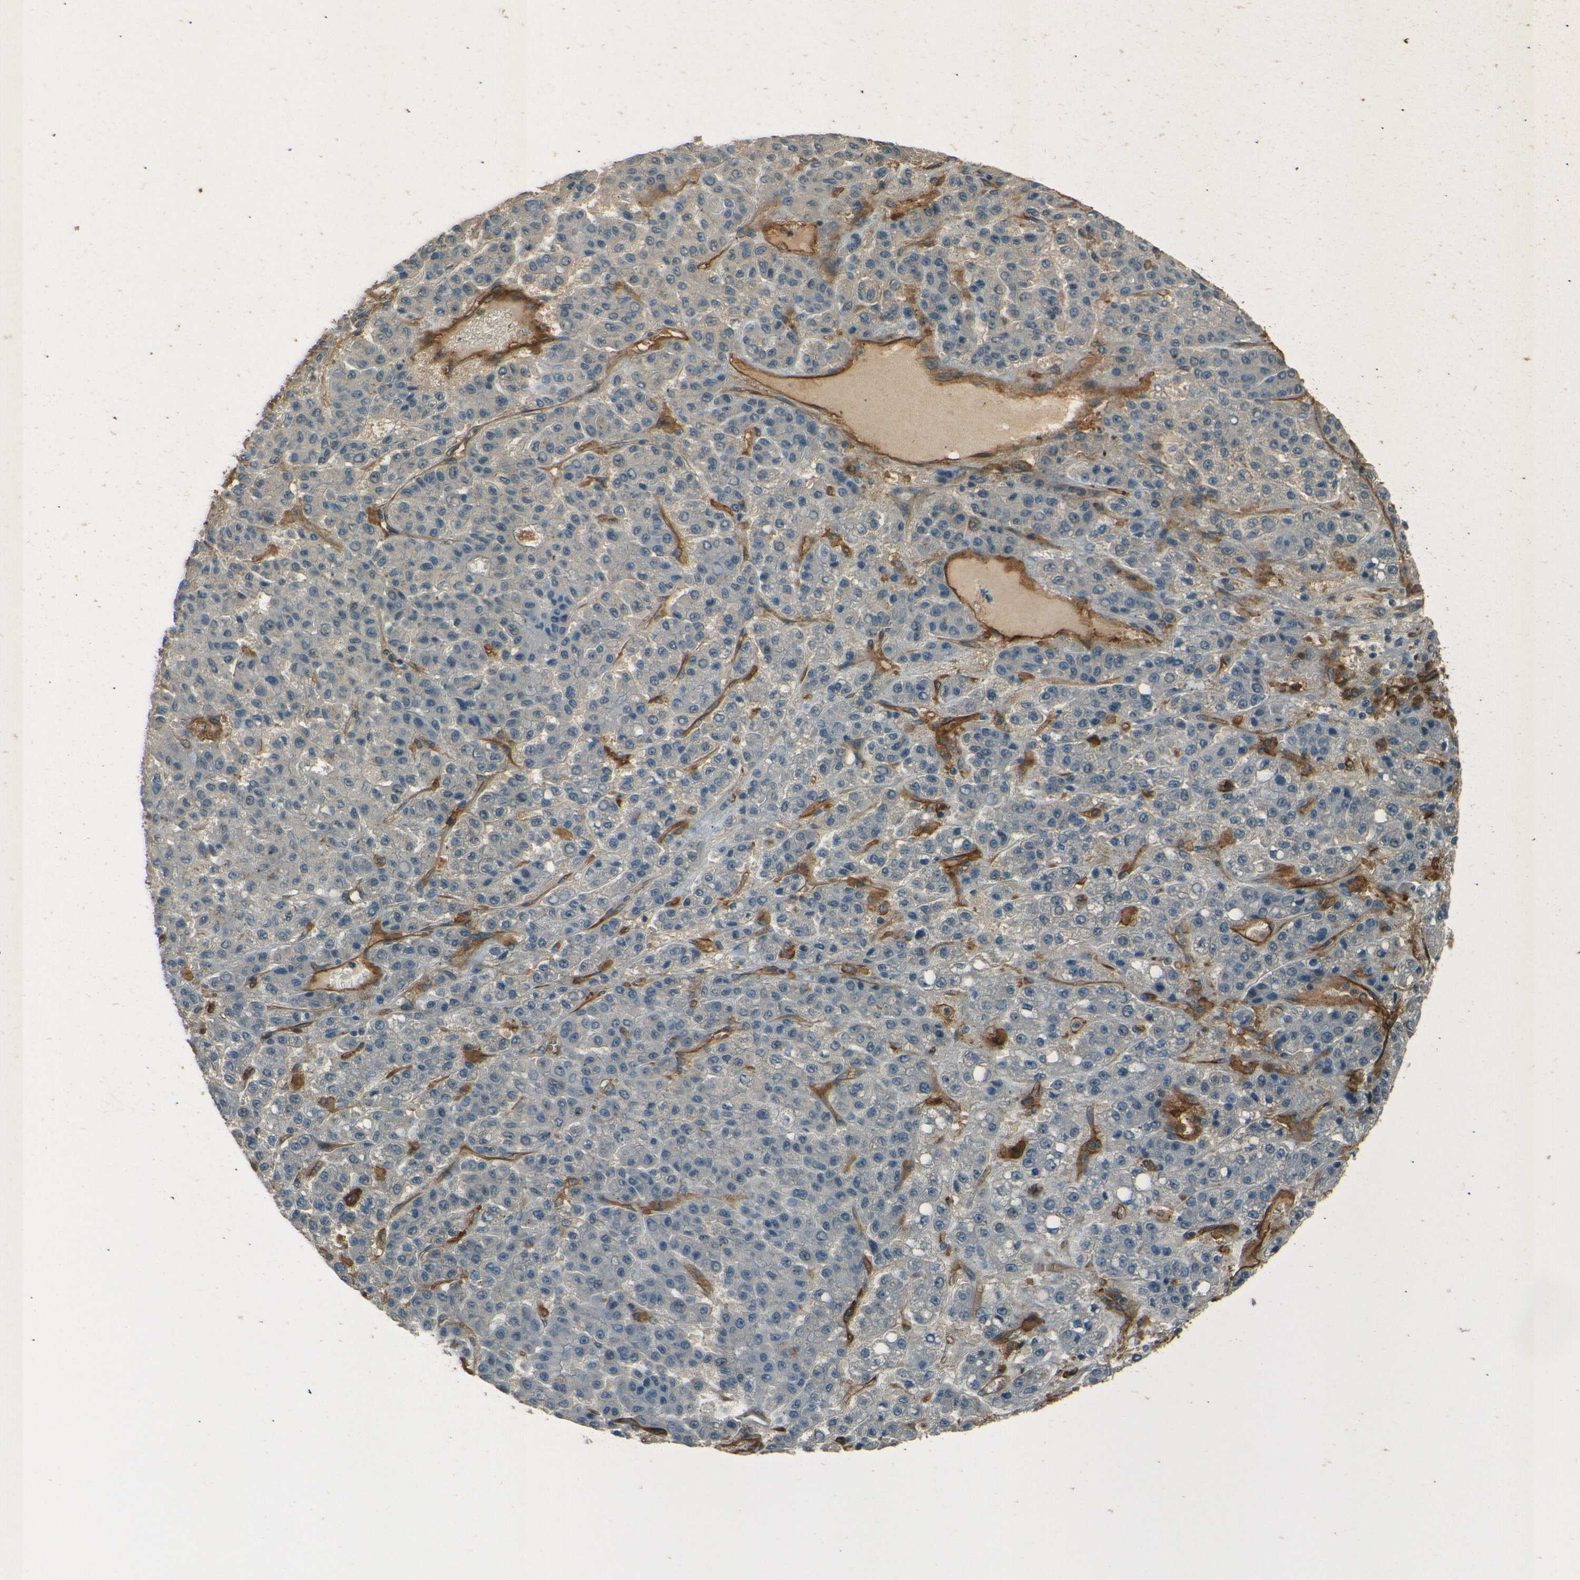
{"staining": {"intensity": "weak", "quantity": "25%-75%", "location": "cytoplasmic/membranous"}, "tissue": "liver cancer", "cell_type": "Tumor cells", "image_type": "cancer", "snomed": [{"axis": "morphology", "description": "Carcinoma, Hepatocellular, NOS"}, {"axis": "topography", "description": "Liver"}], "caption": "A low amount of weak cytoplasmic/membranous positivity is seen in approximately 25%-75% of tumor cells in liver hepatocellular carcinoma tissue. (brown staining indicates protein expression, while blue staining denotes nuclei).", "gene": "ENTPD1", "patient": {"sex": "male", "age": 70}}